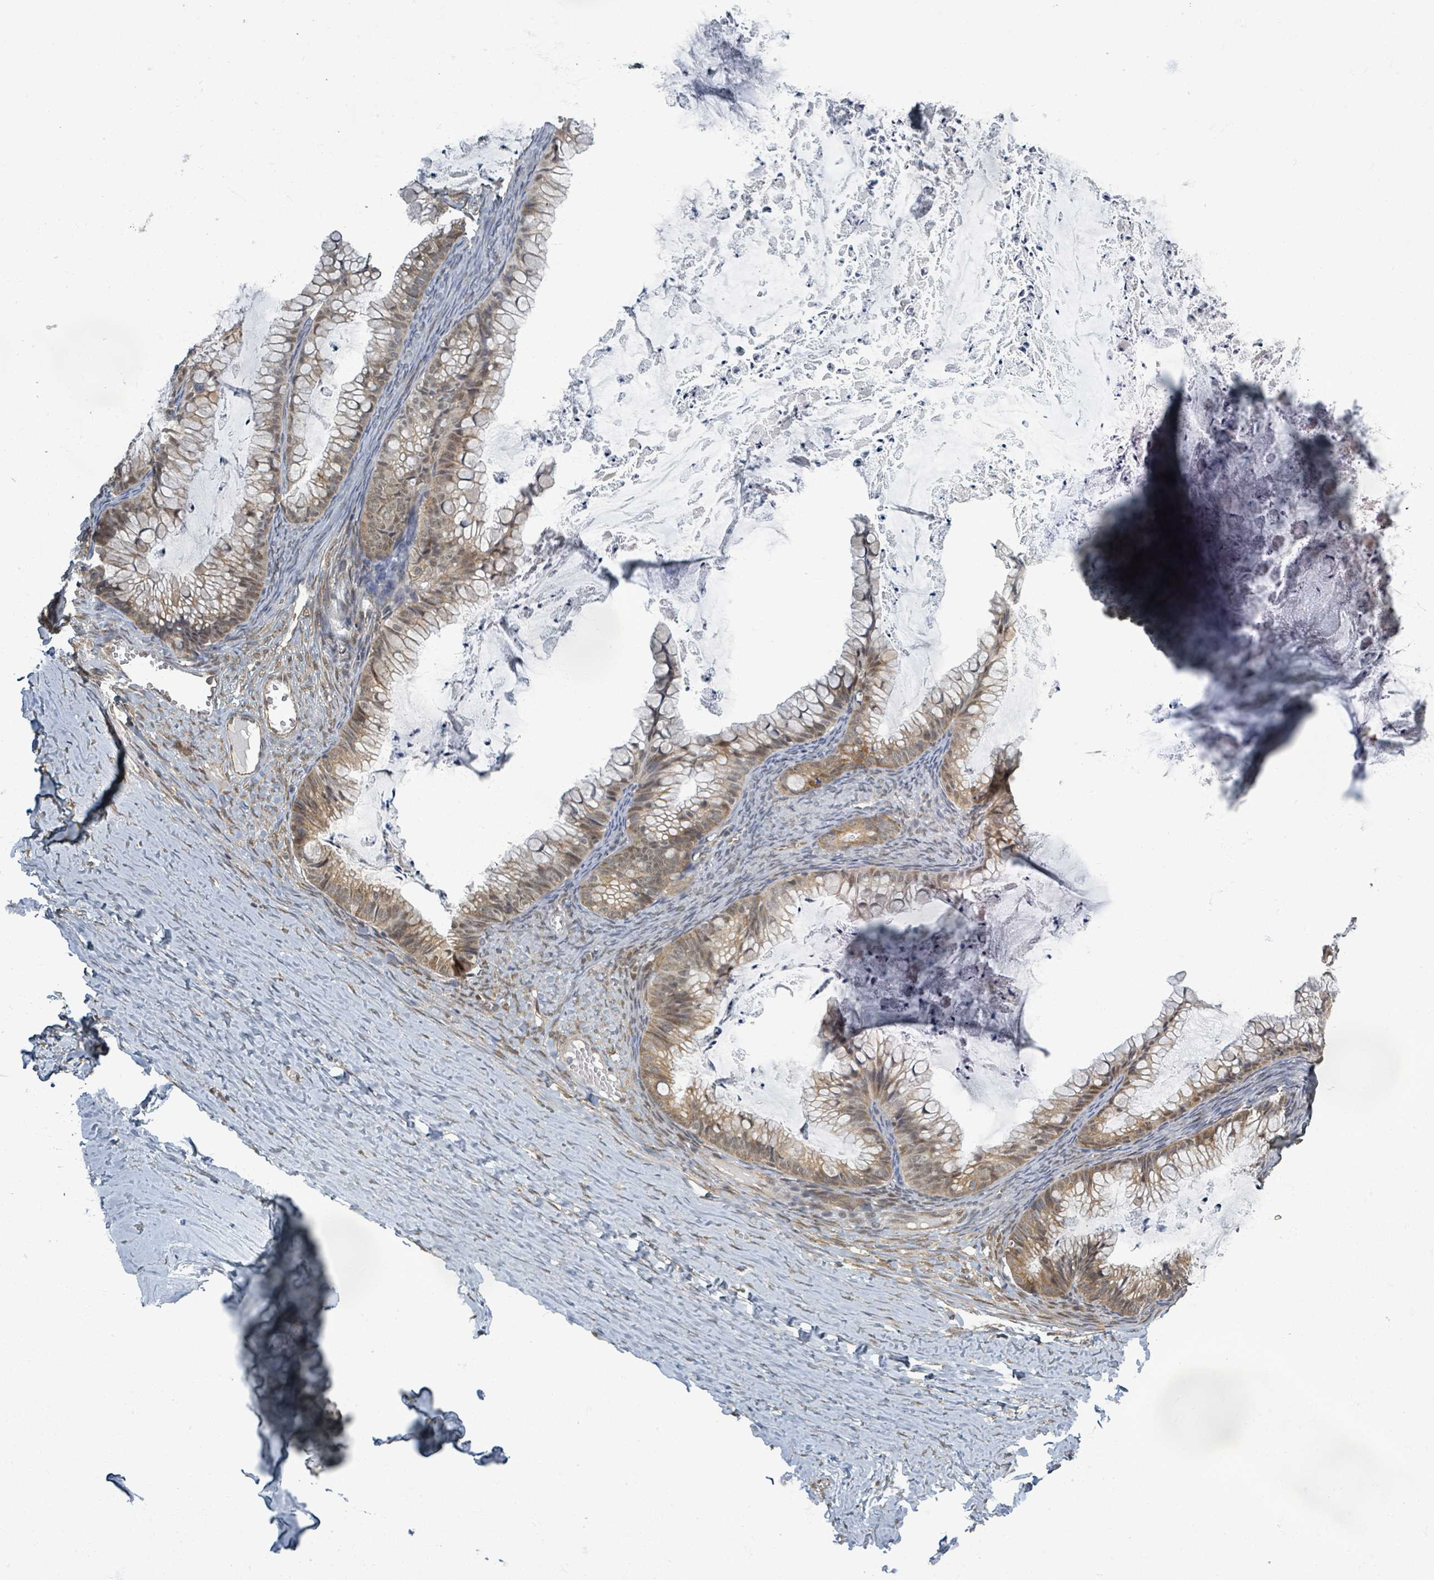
{"staining": {"intensity": "moderate", "quantity": "25%-75%", "location": "cytoplasmic/membranous,nuclear"}, "tissue": "ovarian cancer", "cell_type": "Tumor cells", "image_type": "cancer", "snomed": [{"axis": "morphology", "description": "Cystadenocarcinoma, mucinous, NOS"}, {"axis": "topography", "description": "Ovary"}], "caption": "IHC histopathology image of neoplastic tissue: human mucinous cystadenocarcinoma (ovarian) stained using immunohistochemistry (IHC) demonstrates medium levels of moderate protein expression localized specifically in the cytoplasmic/membranous and nuclear of tumor cells, appearing as a cytoplasmic/membranous and nuclear brown color.", "gene": "INTS15", "patient": {"sex": "female", "age": 35}}